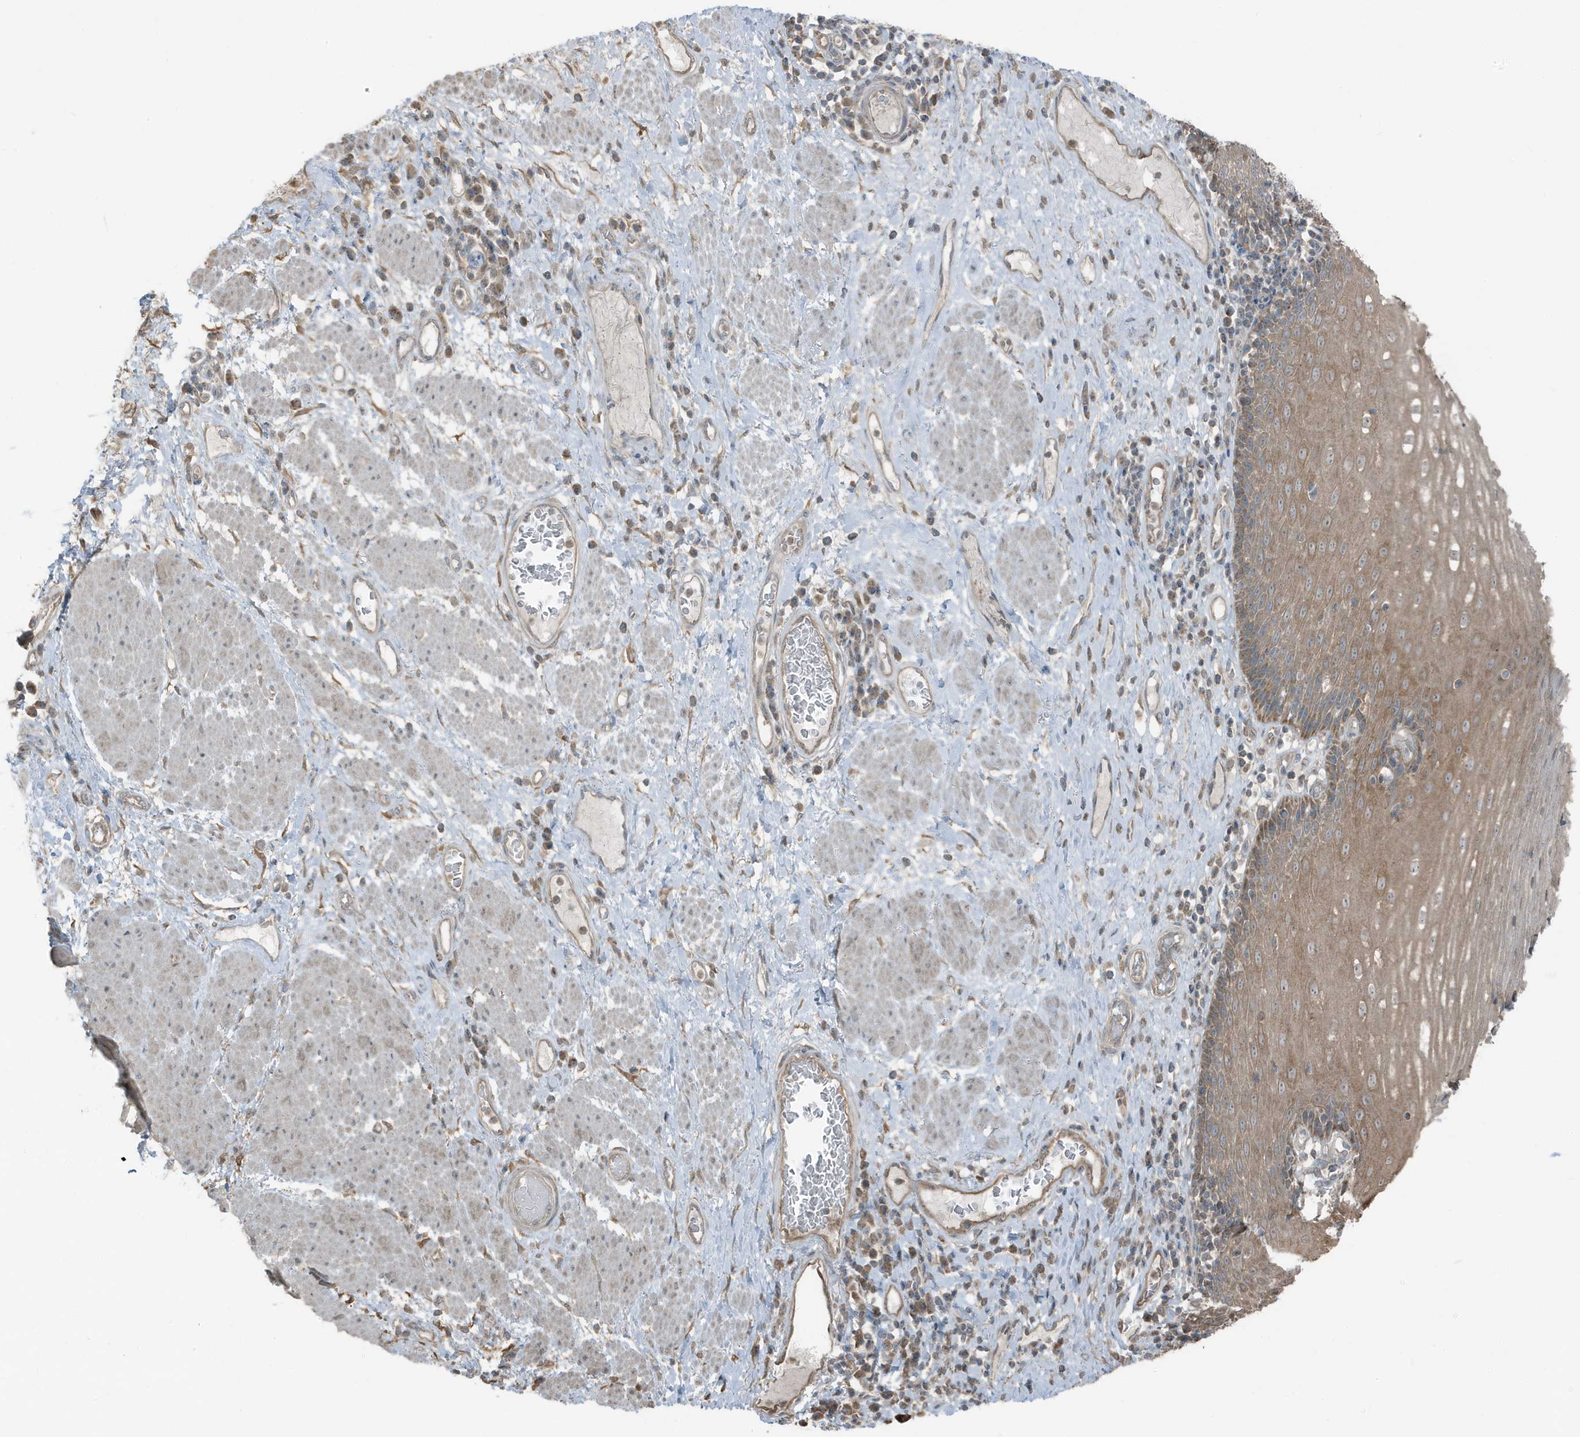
{"staining": {"intensity": "moderate", "quantity": ">75%", "location": "cytoplasmic/membranous"}, "tissue": "esophagus", "cell_type": "Squamous epithelial cells", "image_type": "normal", "snomed": [{"axis": "morphology", "description": "Normal tissue, NOS"}, {"axis": "morphology", "description": "Adenocarcinoma, NOS"}, {"axis": "topography", "description": "Esophagus"}], "caption": "Immunohistochemistry (IHC) histopathology image of benign human esophagus stained for a protein (brown), which reveals medium levels of moderate cytoplasmic/membranous expression in about >75% of squamous epithelial cells.", "gene": "AZI2", "patient": {"sex": "male", "age": 62}}